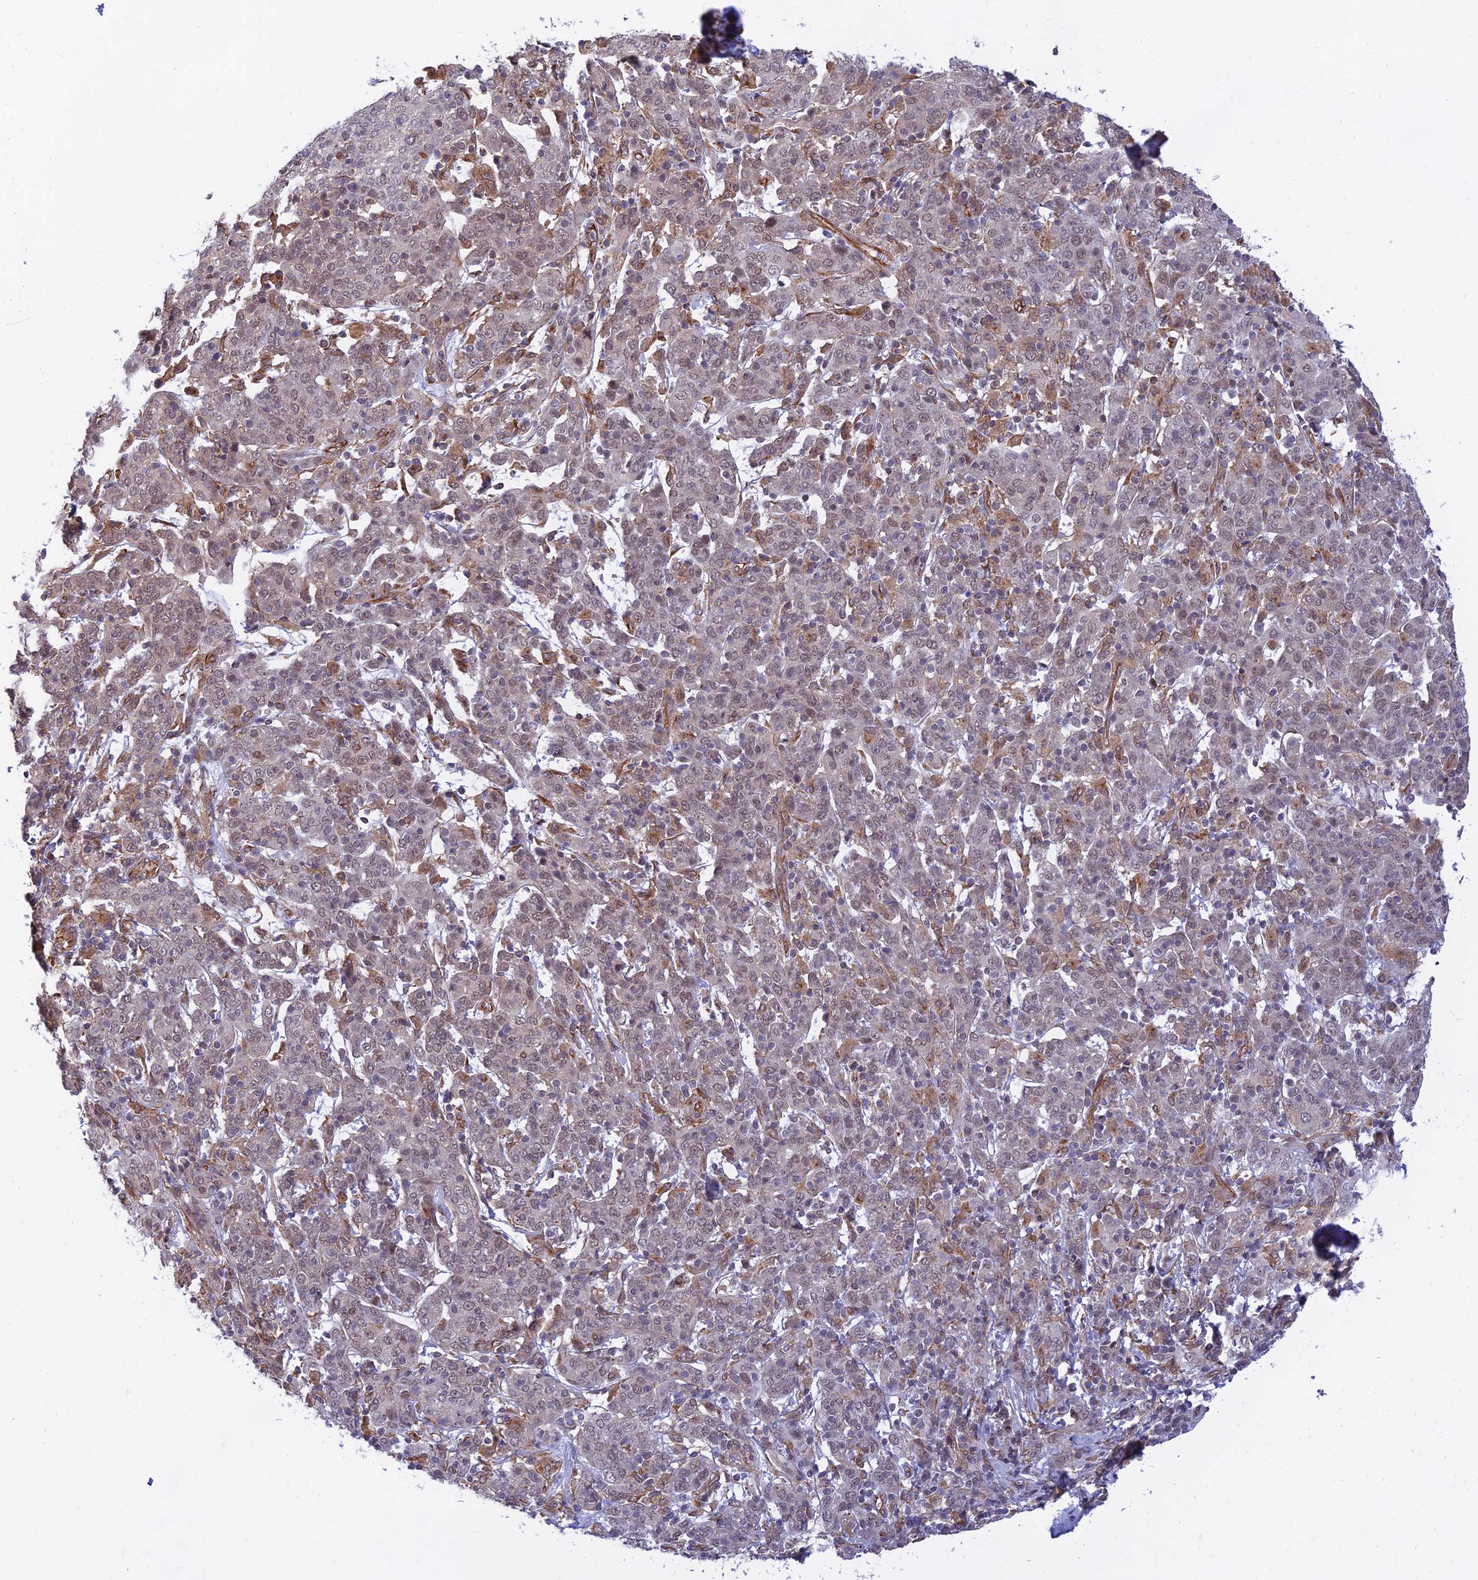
{"staining": {"intensity": "weak", "quantity": "<25%", "location": "nuclear"}, "tissue": "cervical cancer", "cell_type": "Tumor cells", "image_type": "cancer", "snomed": [{"axis": "morphology", "description": "Squamous cell carcinoma, NOS"}, {"axis": "topography", "description": "Cervix"}], "caption": "A photomicrograph of cervical squamous cell carcinoma stained for a protein exhibits no brown staining in tumor cells.", "gene": "PAGR1", "patient": {"sex": "female", "age": 67}}